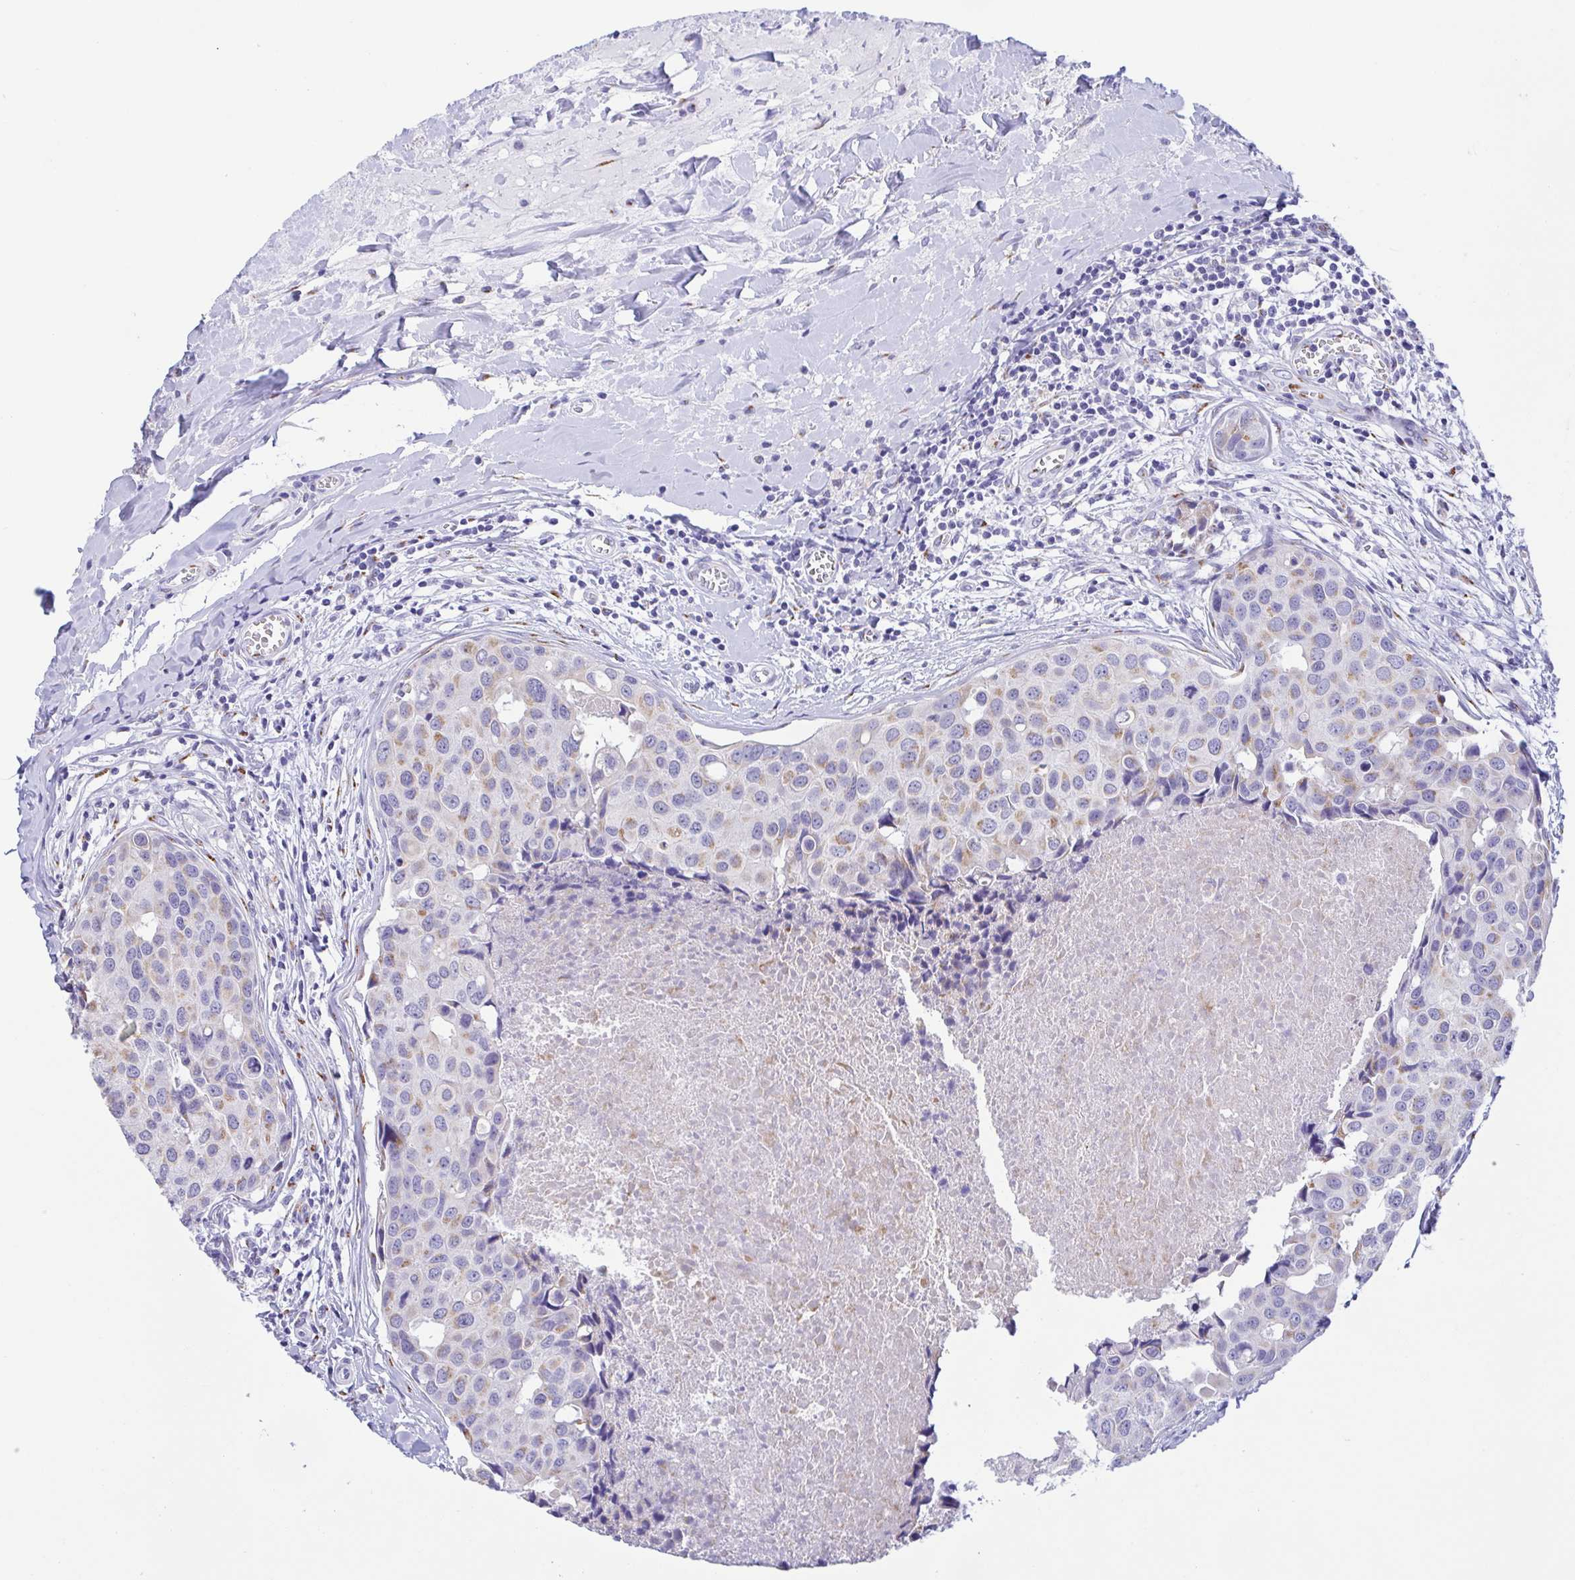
{"staining": {"intensity": "weak", "quantity": "25%-75%", "location": "cytoplasmic/membranous"}, "tissue": "breast cancer", "cell_type": "Tumor cells", "image_type": "cancer", "snomed": [{"axis": "morphology", "description": "Duct carcinoma"}, {"axis": "topography", "description": "Breast"}], "caption": "The micrograph shows a brown stain indicating the presence of a protein in the cytoplasmic/membranous of tumor cells in breast cancer.", "gene": "SULT1B1", "patient": {"sex": "female", "age": 24}}